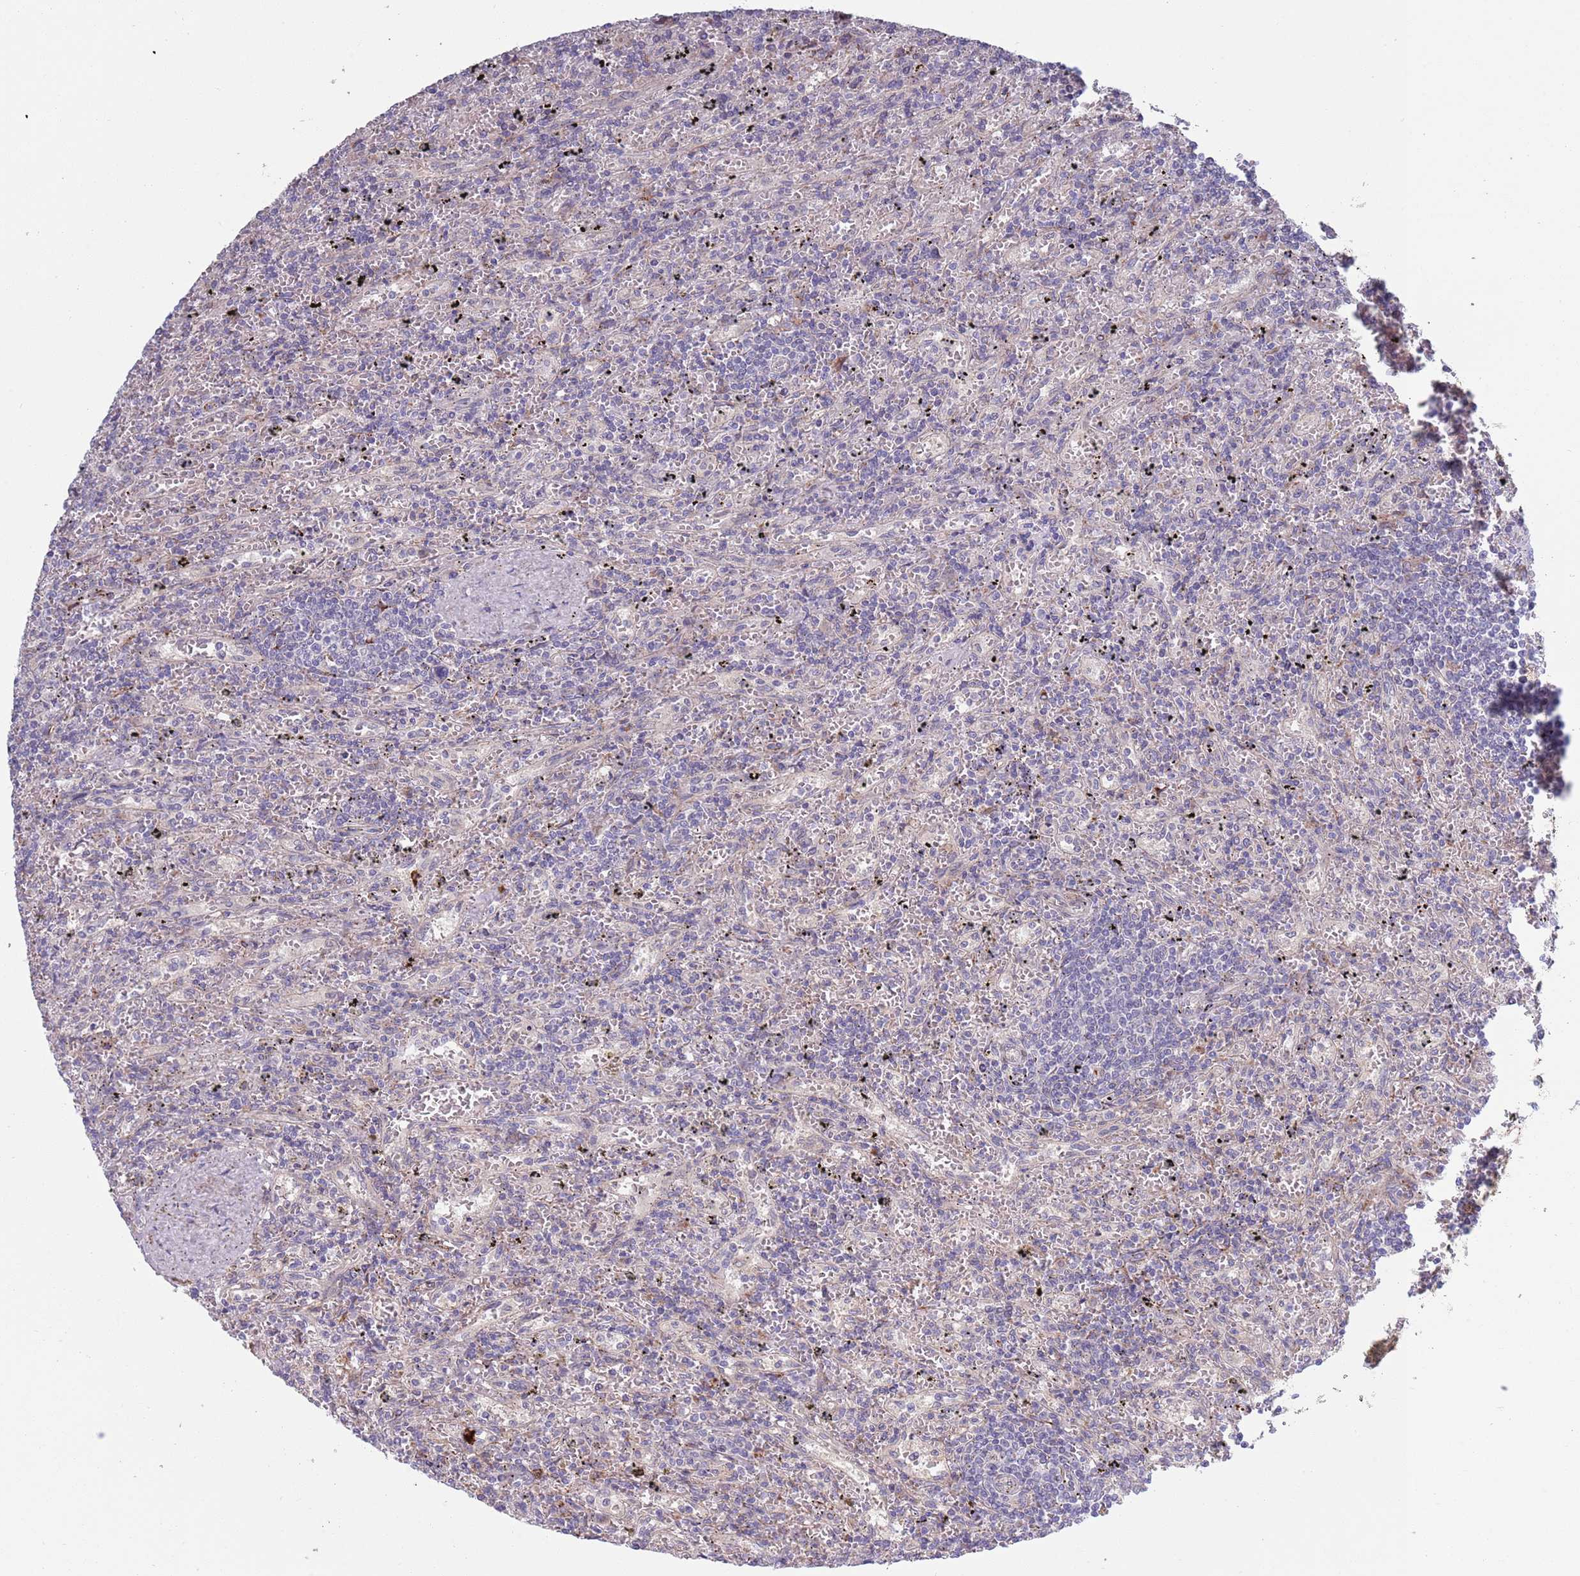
{"staining": {"intensity": "negative", "quantity": "none", "location": "none"}, "tissue": "lymphoma", "cell_type": "Tumor cells", "image_type": "cancer", "snomed": [{"axis": "morphology", "description": "Malignant lymphoma, non-Hodgkin's type, Low grade"}, {"axis": "topography", "description": "Spleen"}], "caption": "A high-resolution photomicrograph shows immunohistochemistry staining of lymphoma, which exhibits no significant positivity in tumor cells.", "gene": "TYW1", "patient": {"sex": "male", "age": 76}}